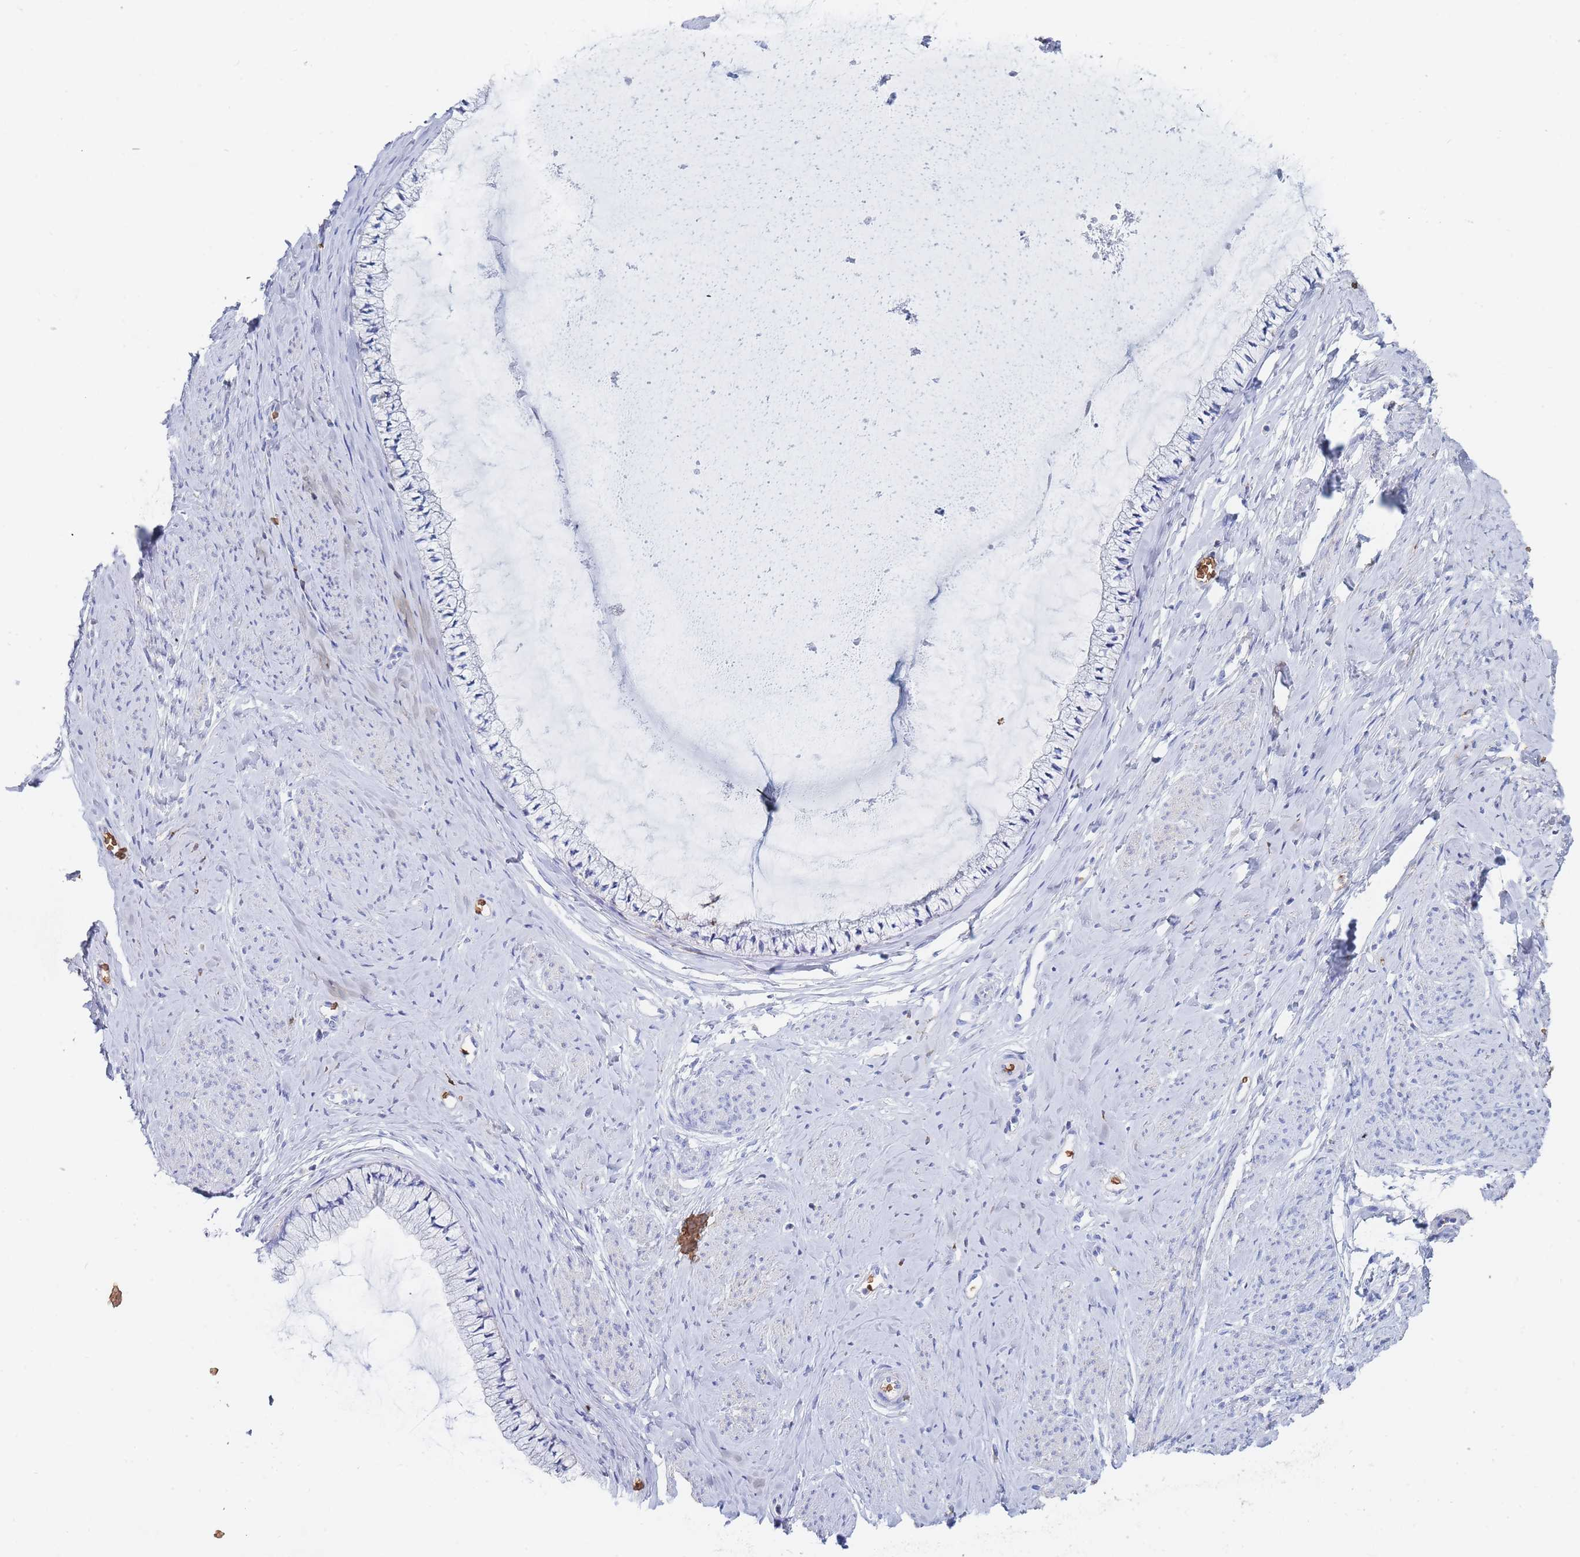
{"staining": {"intensity": "negative", "quantity": "none", "location": "none"}, "tissue": "cervix", "cell_type": "Glandular cells", "image_type": "normal", "snomed": [{"axis": "morphology", "description": "Normal tissue, NOS"}, {"axis": "topography", "description": "Cervix"}], "caption": "Glandular cells are negative for brown protein staining in benign cervix. (DAB (3,3'-diaminobenzidine) immunohistochemistry (IHC) visualized using brightfield microscopy, high magnification).", "gene": "SLC2A1", "patient": {"sex": "female", "age": 42}}